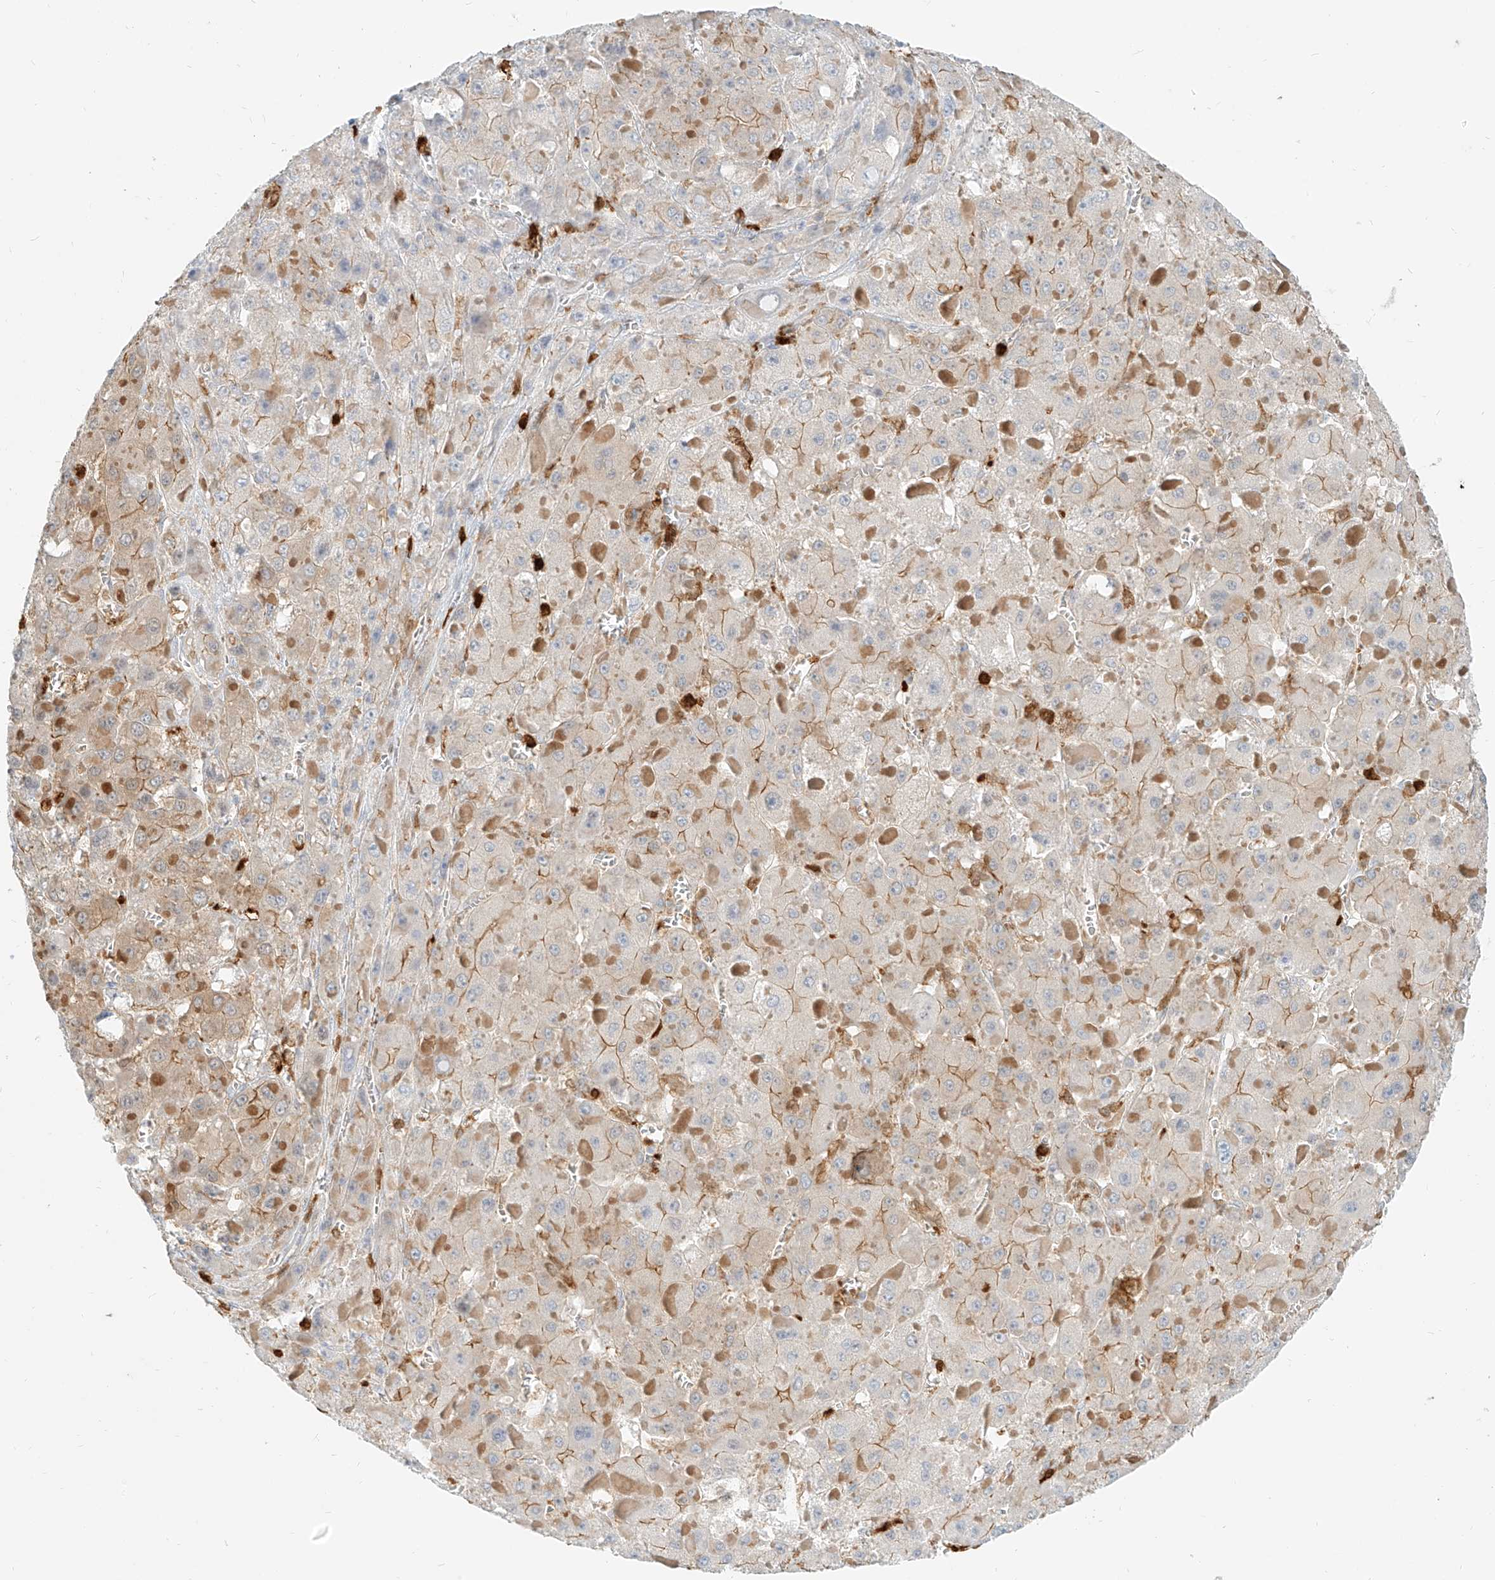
{"staining": {"intensity": "moderate", "quantity": "<25%", "location": "cytoplasmic/membranous"}, "tissue": "liver cancer", "cell_type": "Tumor cells", "image_type": "cancer", "snomed": [{"axis": "morphology", "description": "Carcinoma, Hepatocellular, NOS"}, {"axis": "topography", "description": "Liver"}], "caption": "Approximately <25% of tumor cells in liver cancer (hepatocellular carcinoma) reveal moderate cytoplasmic/membranous protein staining as visualized by brown immunohistochemical staining.", "gene": "PGD", "patient": {"sex": "female", "age": 73}}